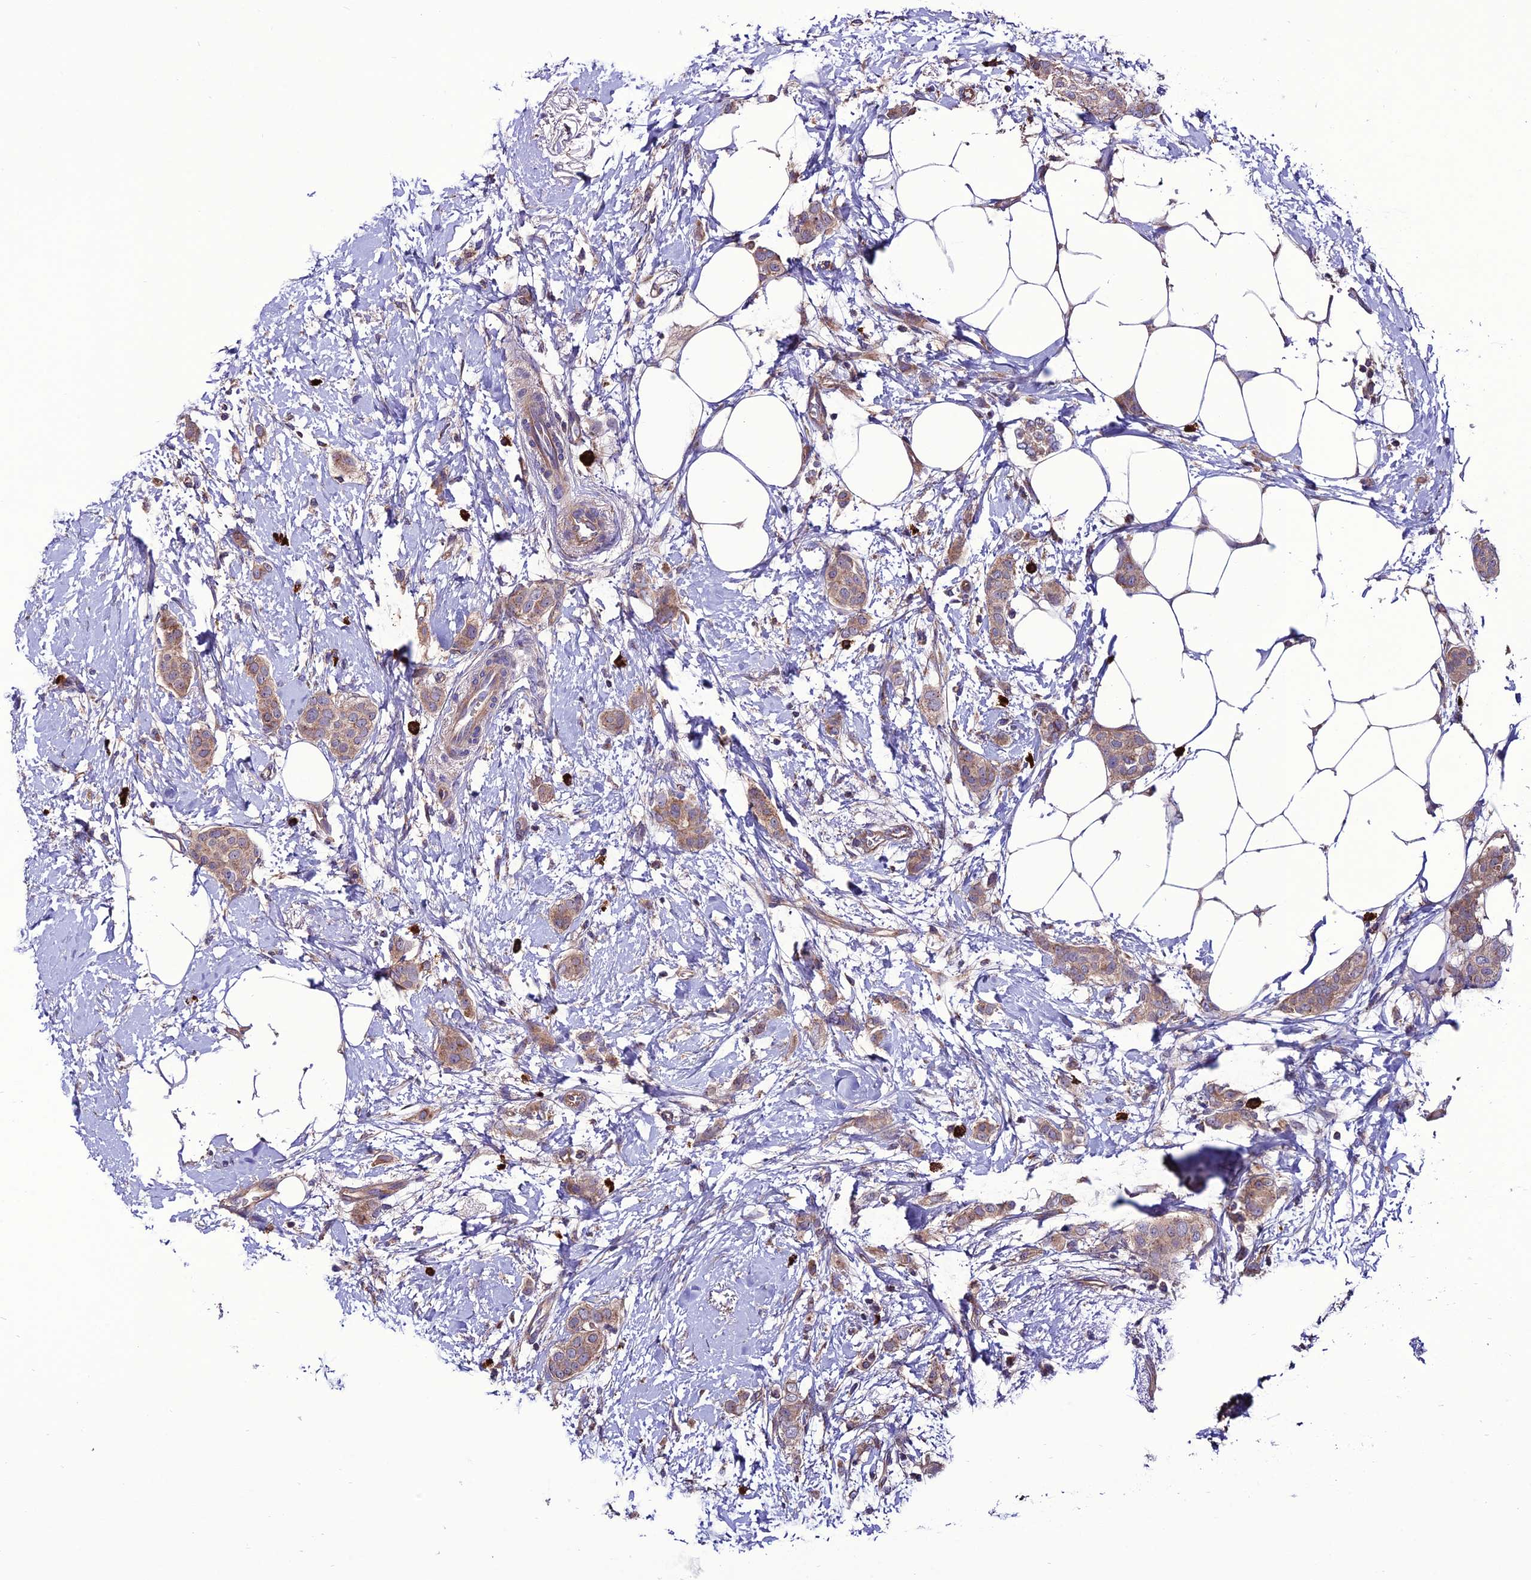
{"staining": {"intensity": "weak", "quantity": ">75%", "location": "cytoplasmic/membranous"}, "tissue": "breast cancer", "cell_type": "Tumor cells", "image_type": "cancer", "snomed": [{"axis": "morphology", "description": "Duct carcinoma"}, {"axis": "topography", "description": "Breast"}], "caption": "Immunohistochemical staining of human breast cancer shows weak cytoplasmic/membranous protein staining in about >75% of tumor cells.", "gene": "PPIL3", "patient": {"sex": "female", "age": 72}}